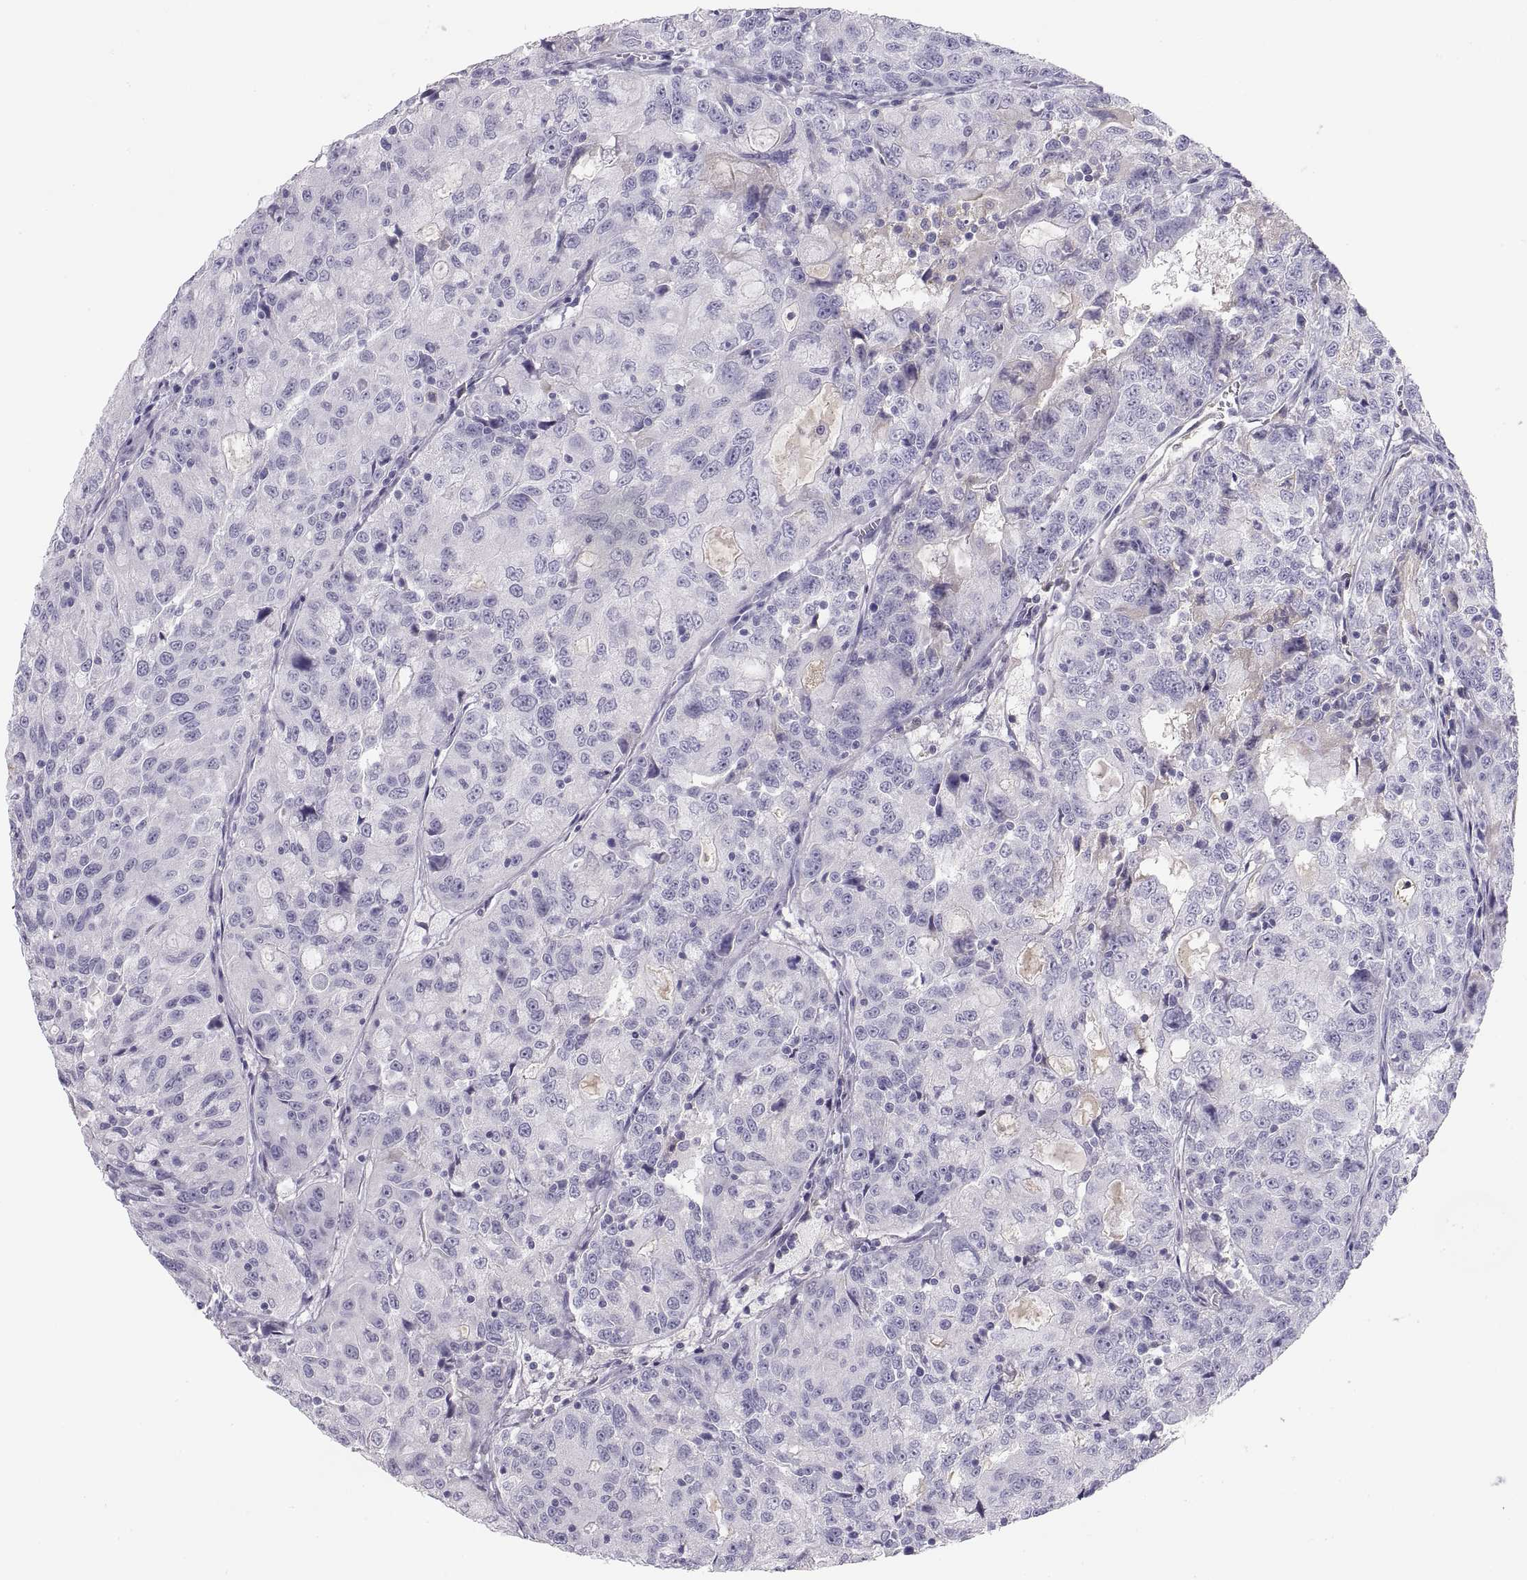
{"staining": {"intensity": "negative", "quantity": "none", "location": "none"}, "tissue": "urothelial cancer", "cell_type": "Tumor cells", "image_type": "cancer", "snomed": [{"axis": "morphology", "description": "Urothelial carcinoma, NOS"}, {"axis": "morphology", "description": "Urothelial carcinoma, High grade"}, {"axis": "topography", "description": "Urinary bladder"}], "caption": "Histopathology image shows no protein staining in tumor cells of transitional cell carcinoma tissue.", "gene": "MAGEB2", "patient": {"sex": "female", "age": 73}}